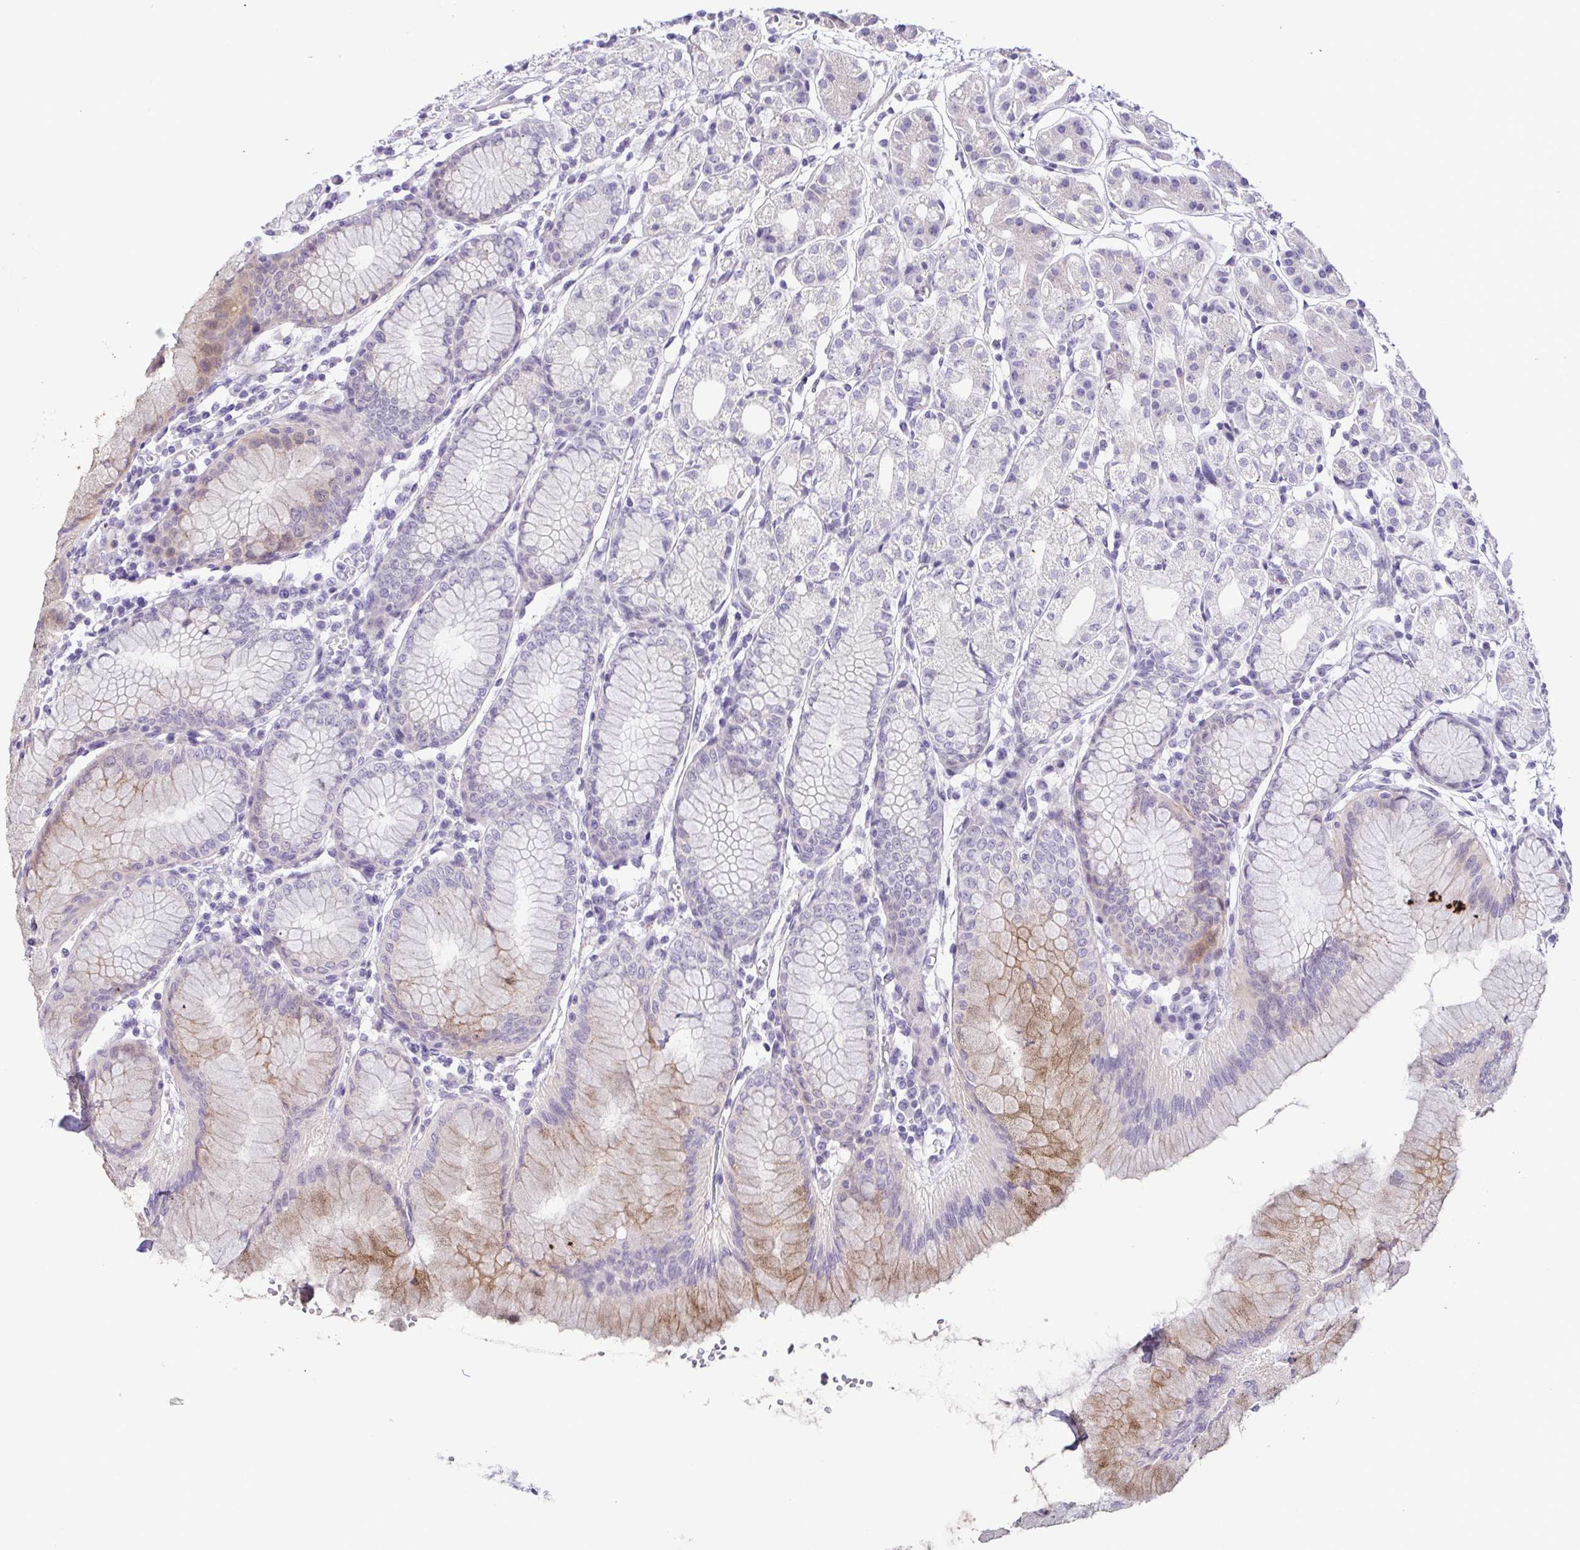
{"staining": {"intensity": "weak", "quantity": "<25%", "location": "cytoplasmic/membranous"}, "tissue": "stomach", "cell_type": "Glandular cells", "image_type": "normal", "snomed": [{"axis": "morphology", "description": "Normal tissue, NOS"}, {"axis": "topography", "description": "Stomach"}], "caption": "Immunohistochemistry histopathology image of benign human stomach stained for a protein (brown), which shows no staining in glandular cells. (DAB immunohistochemistry with hematoxylin counter stain).", "gene": "TERT", "patient": {"sex": "female", "age": 57}}